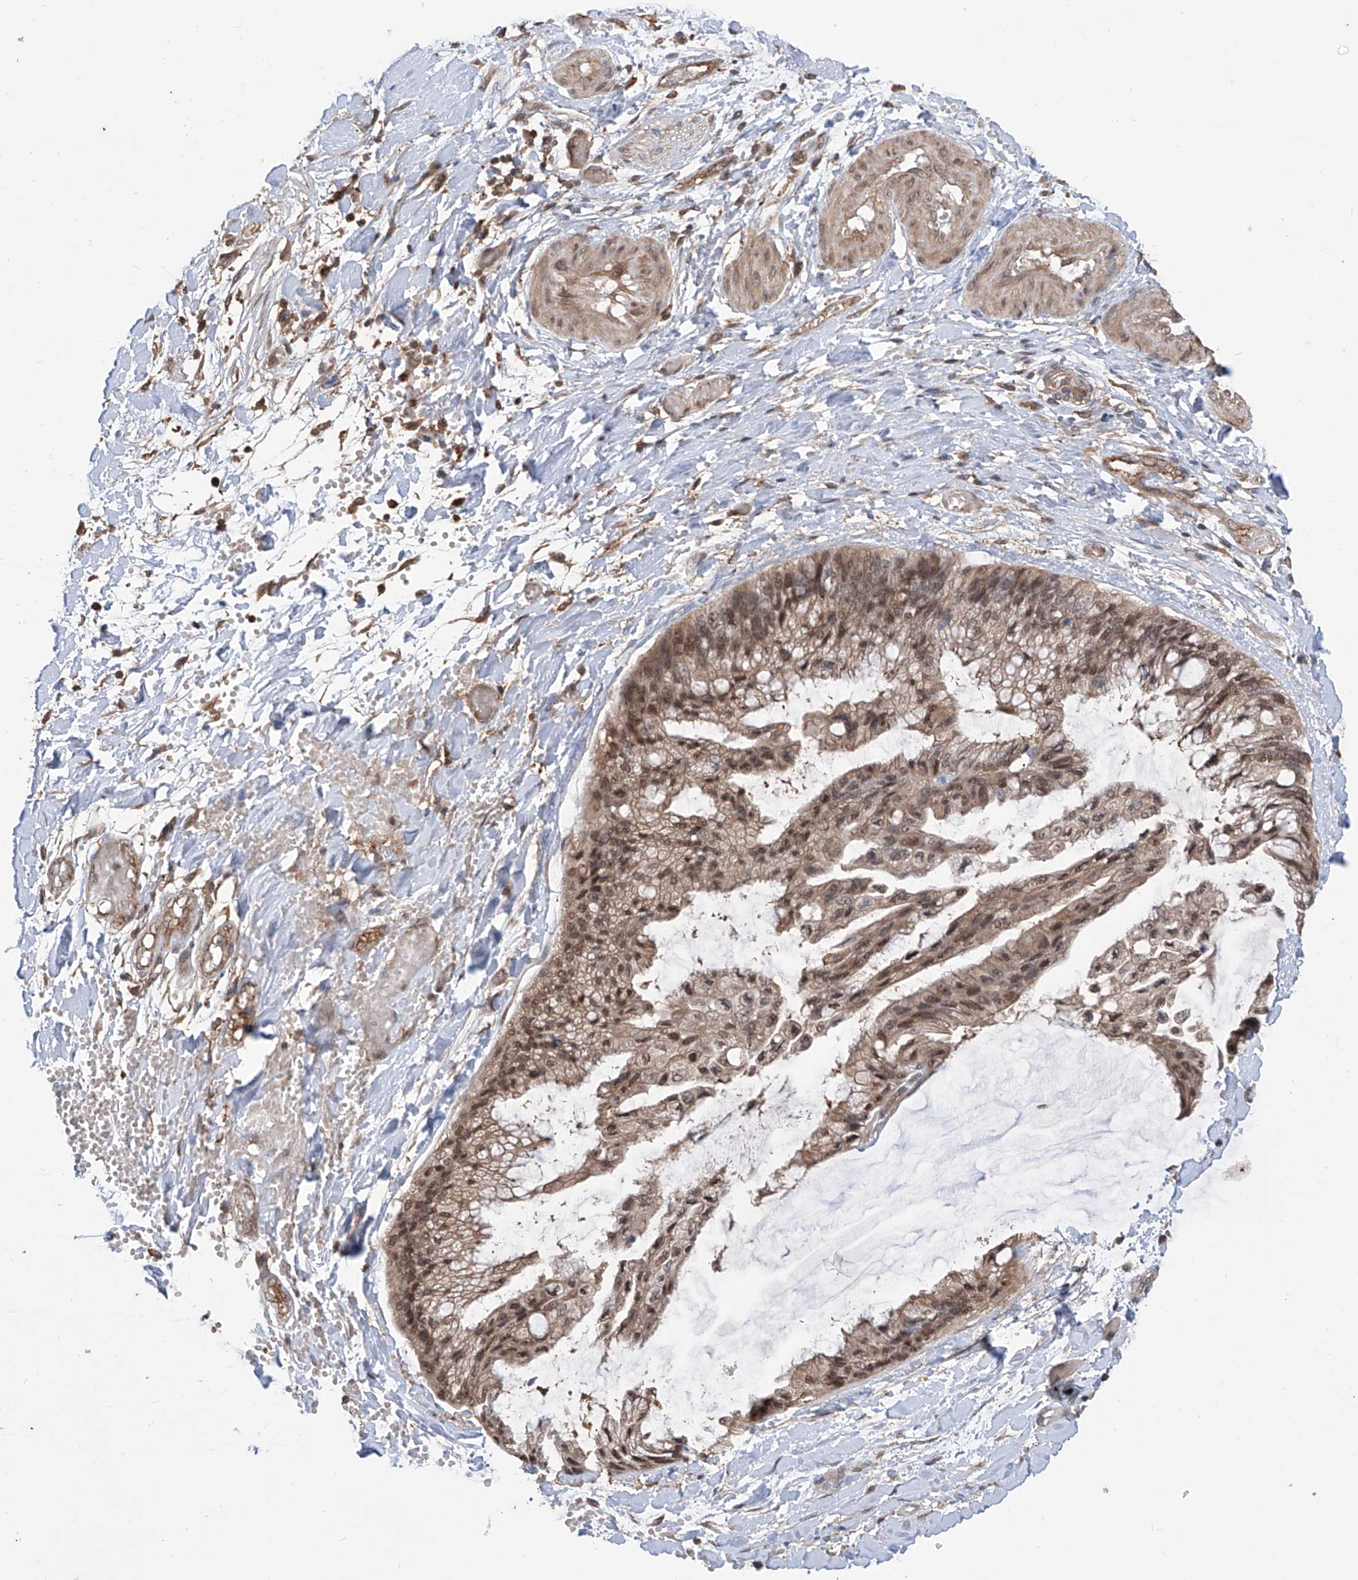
{"staining": {"intensity": "moderate", "quantity": ">75%", "location": "cytoplasmic/membranous,nuclear"}, "tissue": "ovarian cancer", "cell_type": "Tumor cells", "image_type": "cancer", "snomed": [{"axis": "morphology", "description": "Cystadenocarcinoma, mucinous, NOS"}, {"axis": "topography", "description": "Ovary"}], "caption": "Protein staining of ovarian cancer tissue displays moderate cytoplasmic/membranous and nuclear staining in about >75% of tumor cells.", "gene": "HOXC8", "patient": {"sex": "female", "age": 39}}